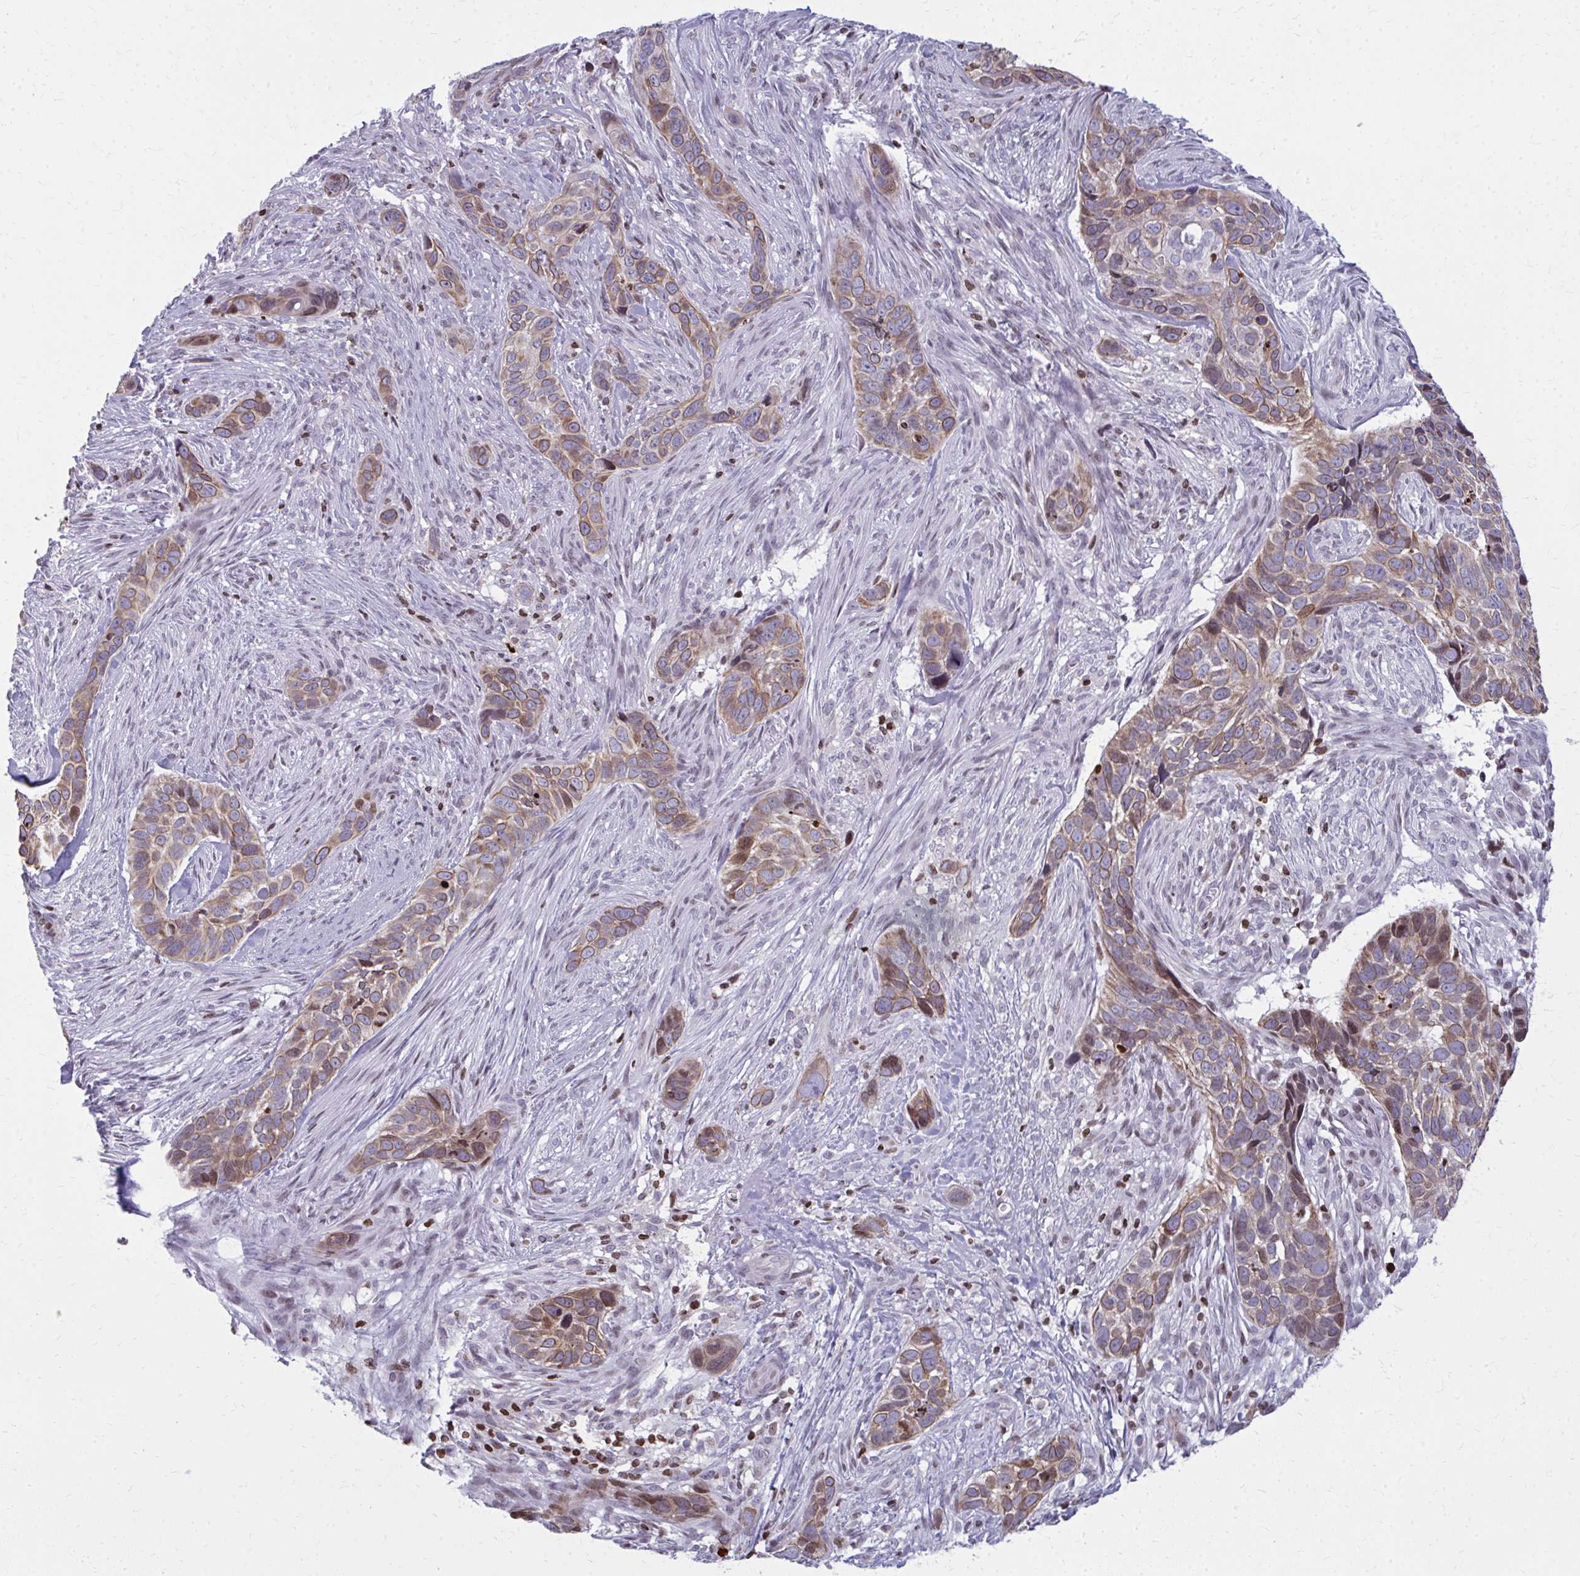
{"staining": {"intensity": "moderate", "quantity": "25%-75%", "location": "cytoplasmic/membranous"}, "tissue": "skin cancer", "cell_type": "Tumor cells", "image_type": "cancer", "snomed": [{"axis": "morphology", "description": "Basal cell carcinoma"}, {"axis": "topography", "description": "Skin"}], "caption": "A micrograph of human basal cell carcinoma (skin) stained for a protein reveals moderate cytoplasmic/membranous brown staining in tumor cells. (brown staining indicates protein expression, while blue staining denotes nuclei).", "gene": "AP5M1", "patient": {"sex": "female", "age": 82}}